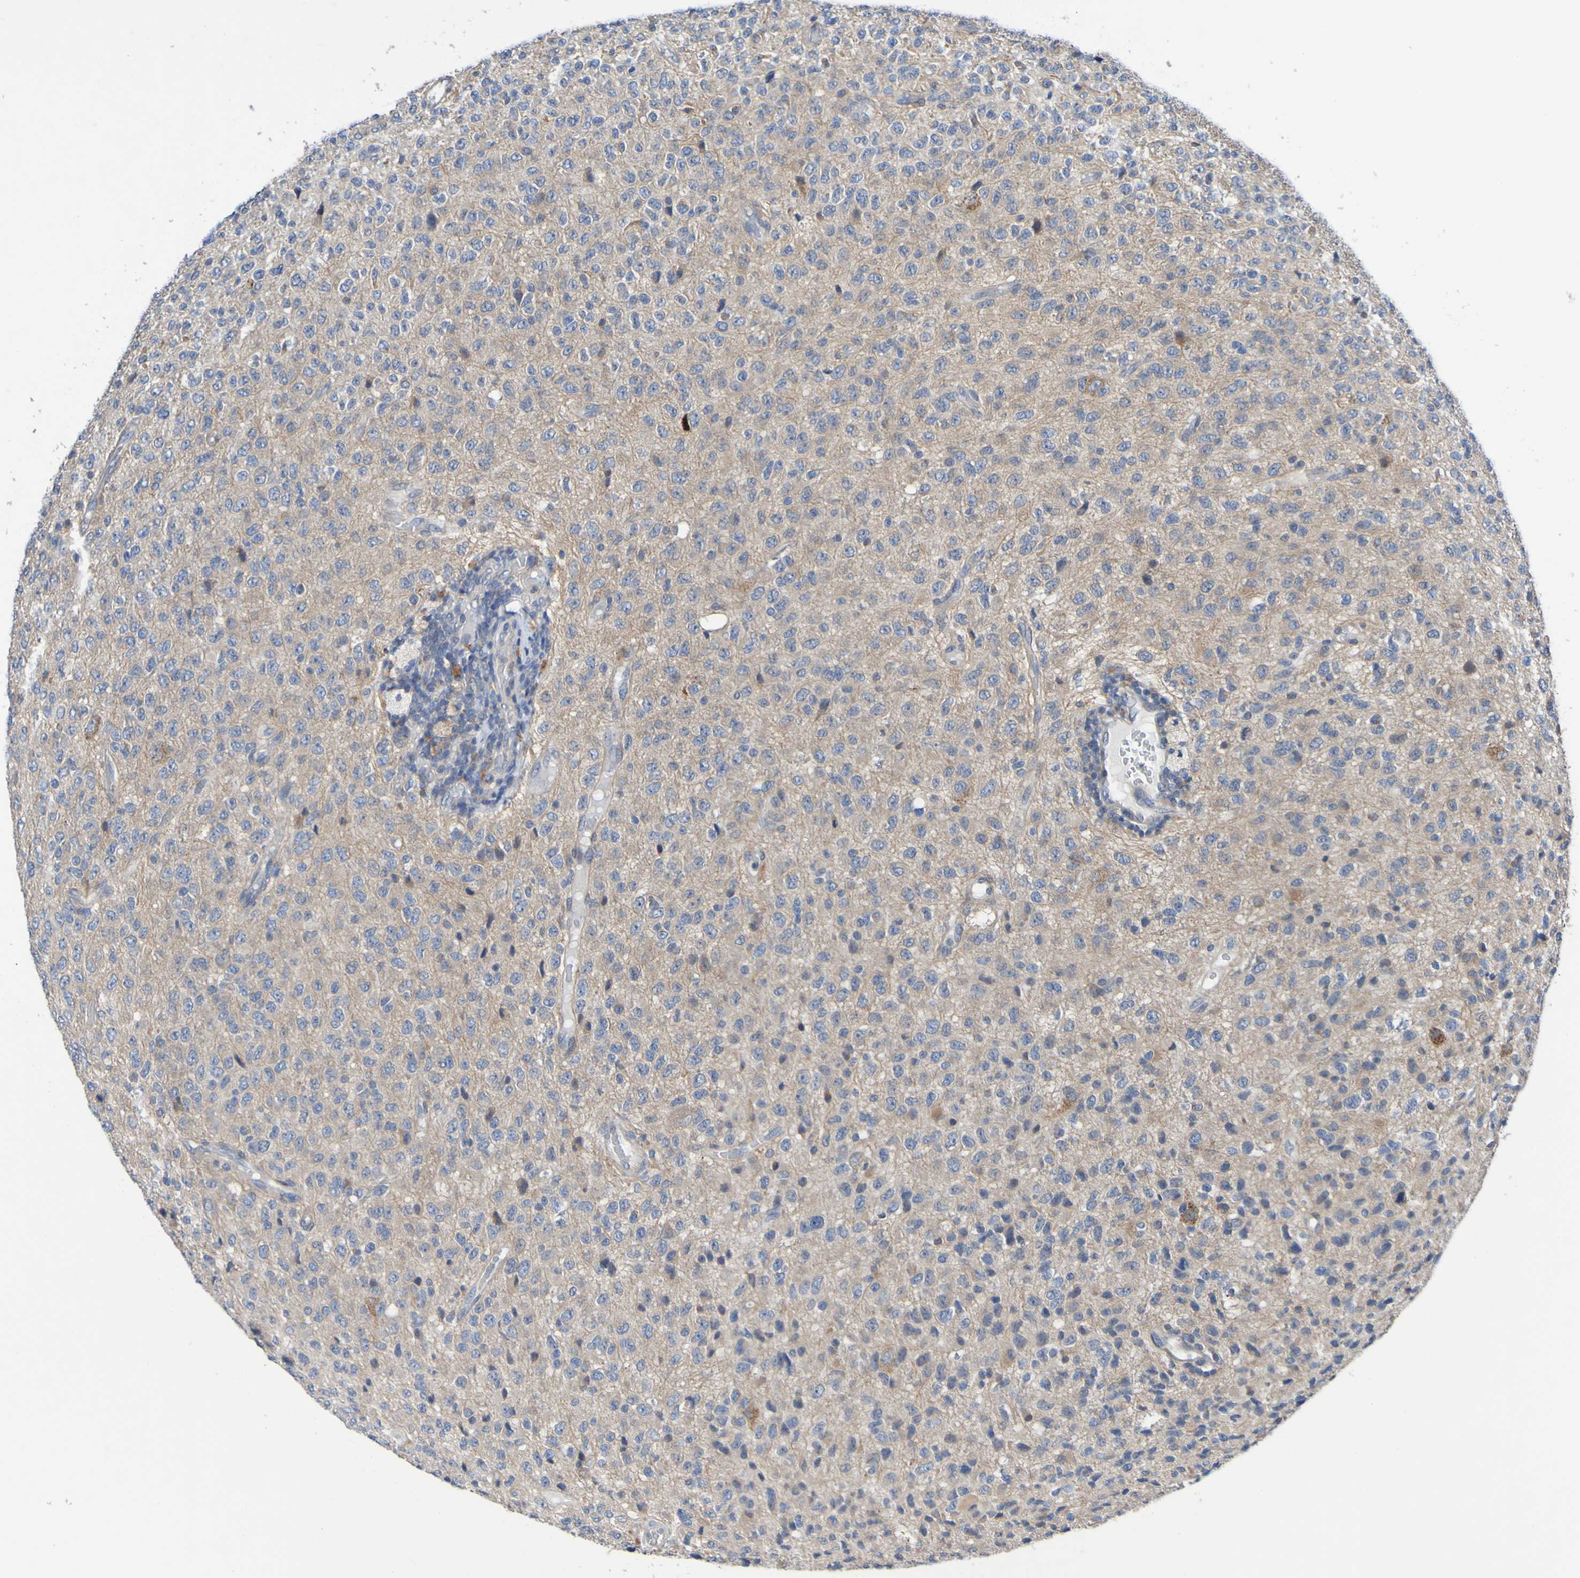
{"staining": {"intensity": "weak", "quantity": ">75%", "location": "cytoplasmic/membranous"}, "tissue": "glioma", "cell_type": "Tumor cells", "image_type": "cancer", "snomed": [{"axis": "morphology", "description": "Glioma, malignant, High grade"}, {"axis": "topography", "description": "pancreas cauda"}], "caption": "Immunohistochemical staining of human malignant high-grade glioma demonstrates weak cytoplasmic/membranous protein expression in approximately >75% of tumor cells.", "gene": "SDK1", "patient": {"sex": "male", "age": 60}}